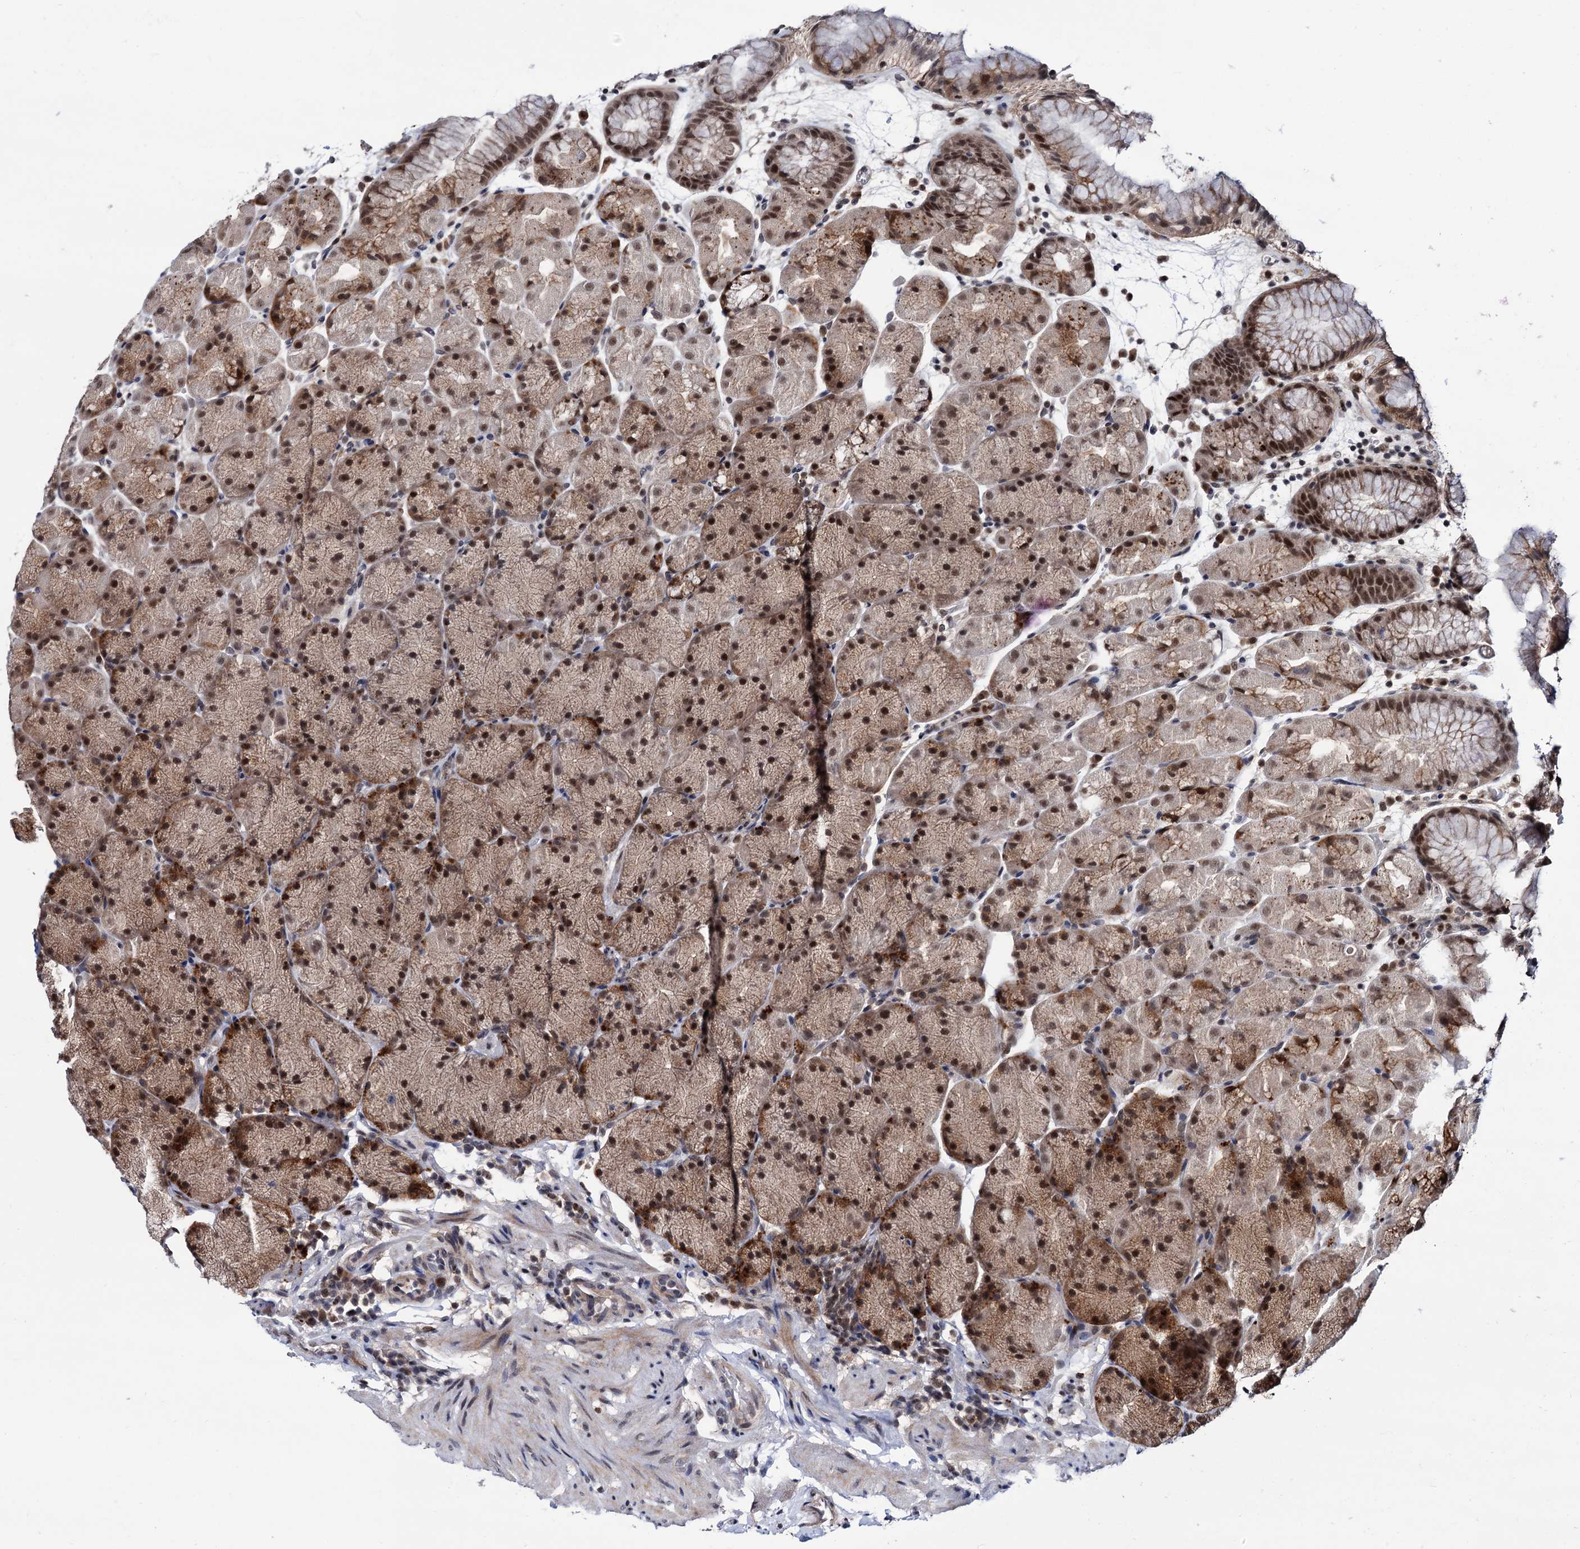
{"staining": {"intensity": "strong", "quantity": ">75%", "location": "cytoplasmic/membranous,nuclear"}, "tissue": "stomach", "cell_type": "Glandular cells", "image_type": "normal", "snomed": [{"axis": "morphology", "description": "Normal tissue, NOS"}, {"axis": "topography", "description": "Stomach, upper"}, {"axis": "topography", "description": "Stomach, lower"}], "caption": "Immunohistochemical staining of benign stomach displays high levels of strong cytoplasmic/membranous,nuclear staining in approximately >75% of glandular cells.", "gene": "RNASEH2B", "patient": {"sex": "male", "age": 67}}